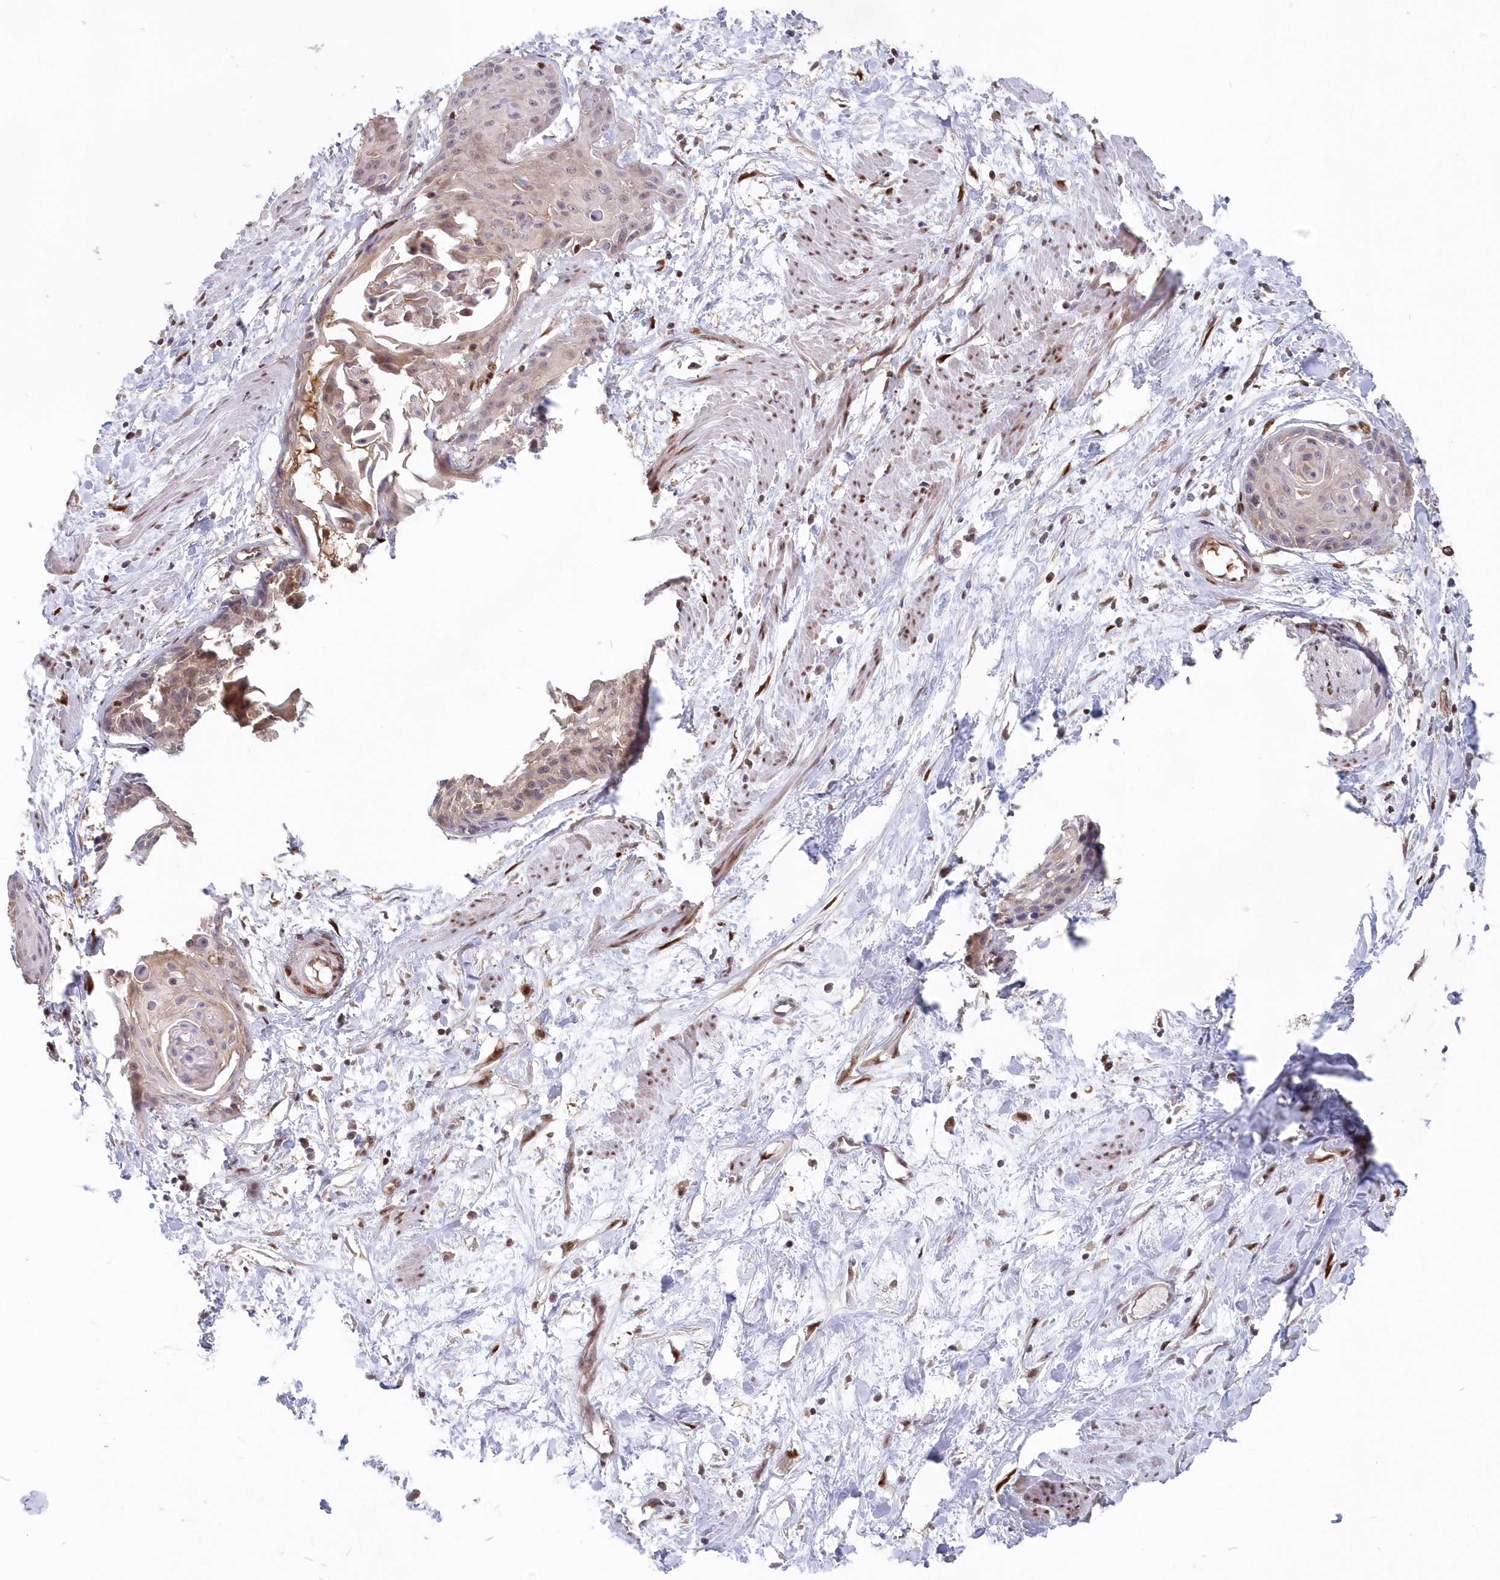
{"staining": {"intensity": "weak", "quantity": "<25%", "location": "nuclear"}, "tissue": "cervical cancer", "cell_type": "Tumor cells", "image_type": "cancer", "snomed": [{"axis": "morphology", "description": "Squamous cell carcinoma, NOS"}, {"axis": "topography", "description": "Cervix"}], "caption": "Immunohistochemistry (IHC) of human cervical squamous cell carcinoma demonstrates no expression in tumor cells.", "gene": "ABHD14B", "patient": {"sex": "female", "age": 57}}